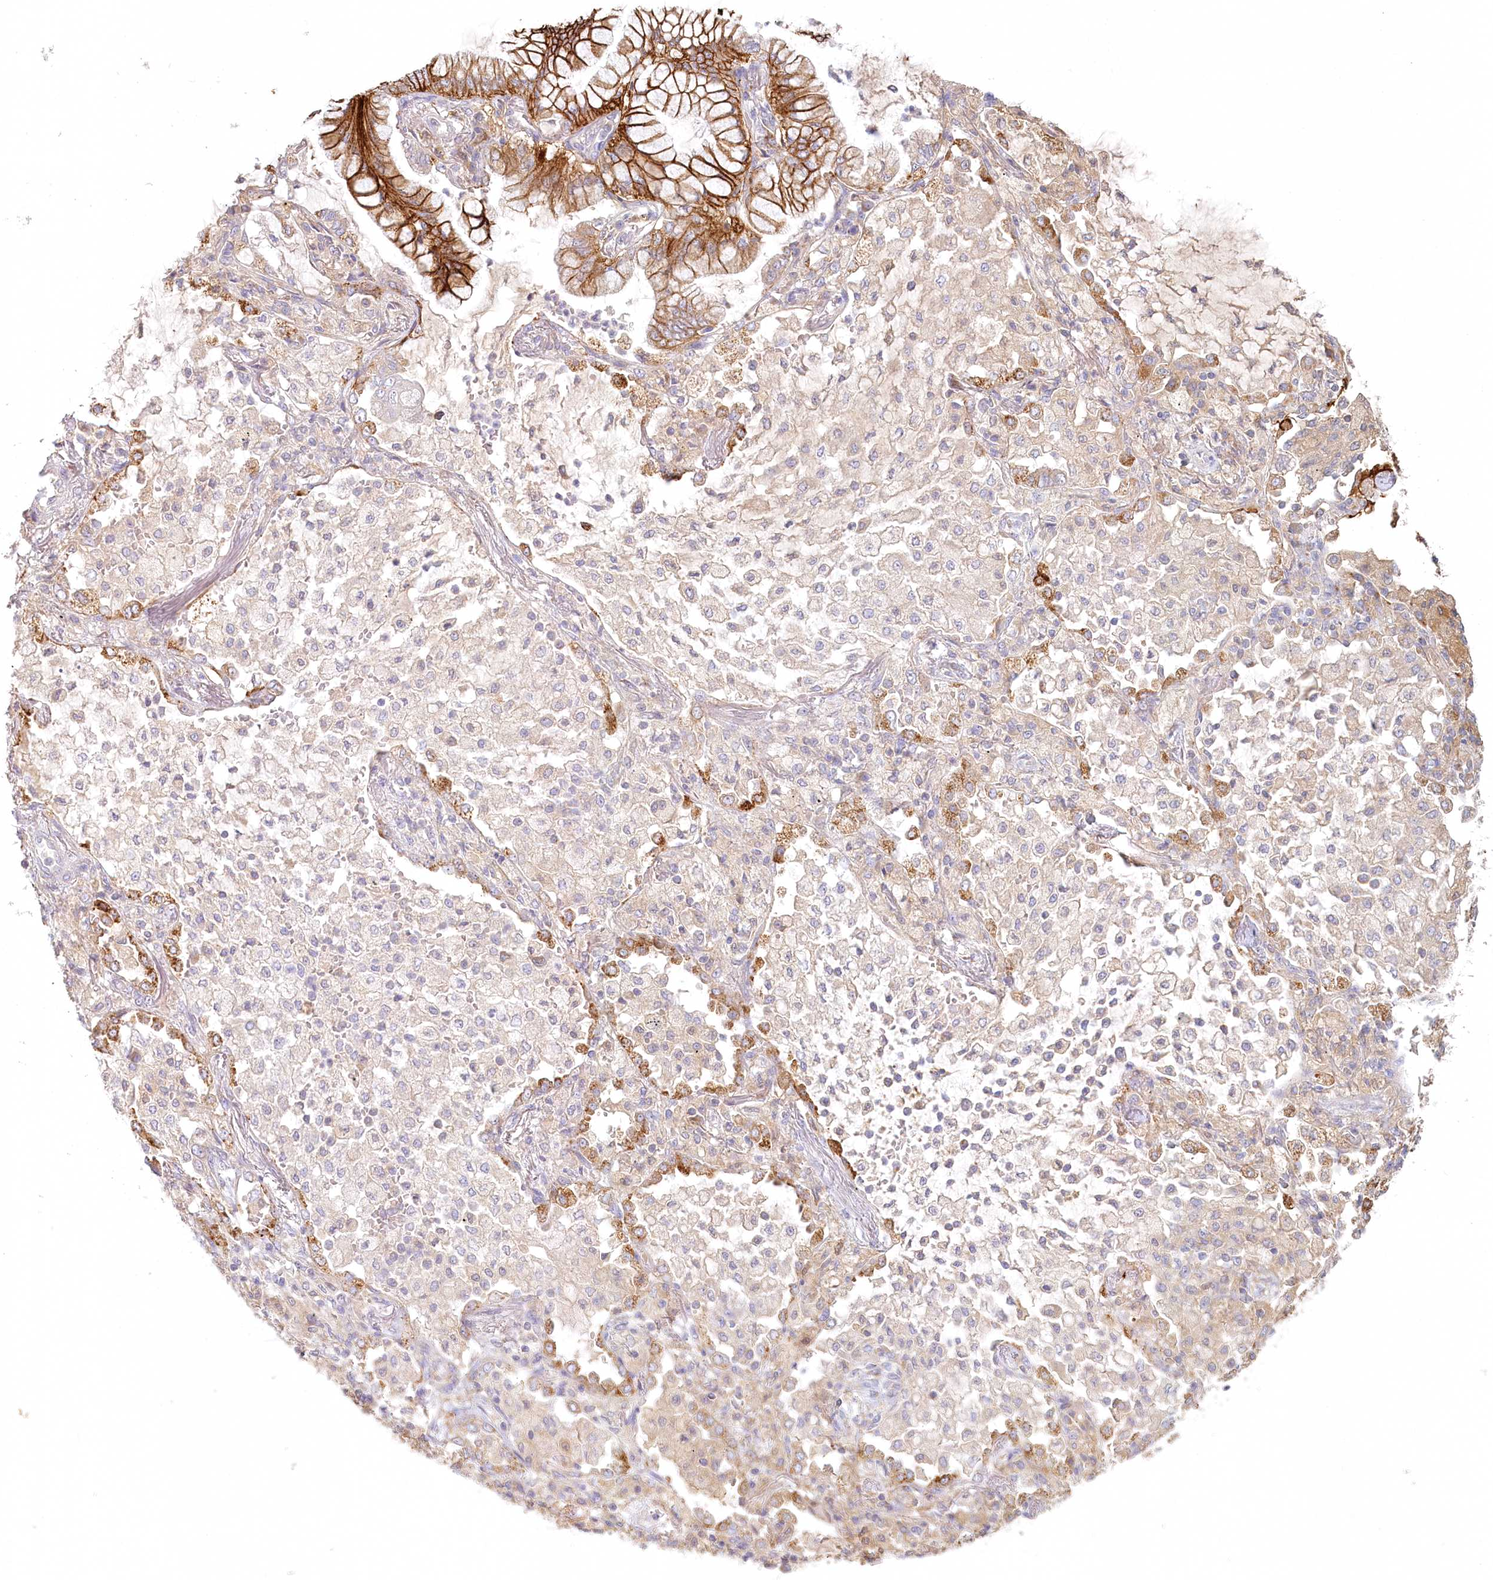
{"staining": {"intensity": "strong", "quantity": "25%-75%", "location": "cytoplasmic/membranous"}, "tissue": "lung cancer", "cell_type": "Tumor cells", "image_type": "cancer", "snomed": [{"axis": "morphology", "description": "Adenocarcinoma, NOS"}, {"axis": "topography", "description": "Lung"}], "caption": "A histopathology image showing strong cytoplasmic/membranous staining in about 25%-75% of tumor cells in lung cancer (adenocarcinoma), as visualized by brown immunohistochemical staining.", "gene": "VSIG1", "patient": {"sex": "female", "age": 70}}